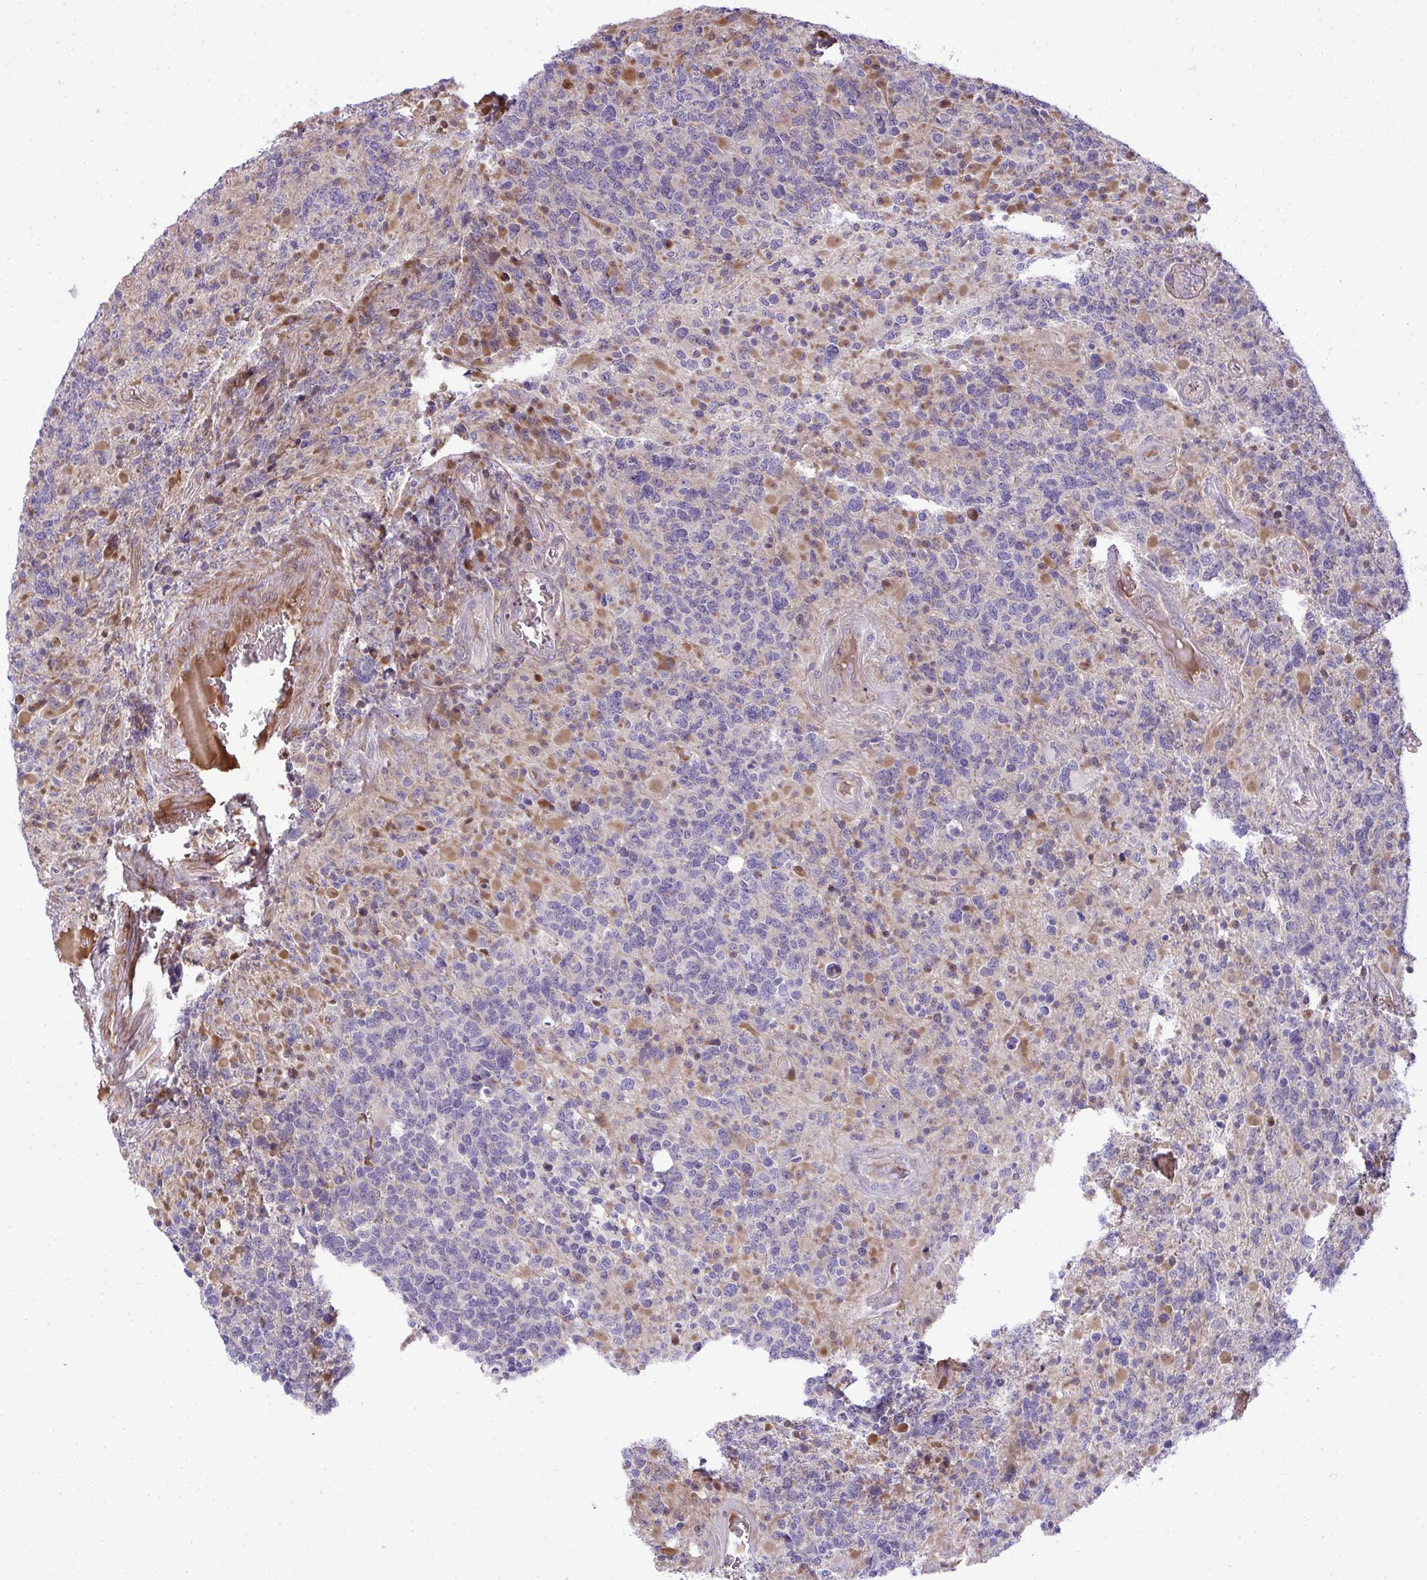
{"staining": {"intensity": "negative", "quantity": "none", "location": "none"}, "tissue": "glioma", "cell_type": "Tumor cells", "image_type": "cancer", "snomed": [{"axis": "morphology", "description": "Glioma, malignant, High grade"}, {"axis": "topography", "description": "Brain"}], "caption": "Human malignant high-grade glioma stained for a protein using immunohistochemistry (IHC) displays no expression in tumor cells.", "gene": "ZSCAN9", "patient": {"sex": "female", "age": 40}}